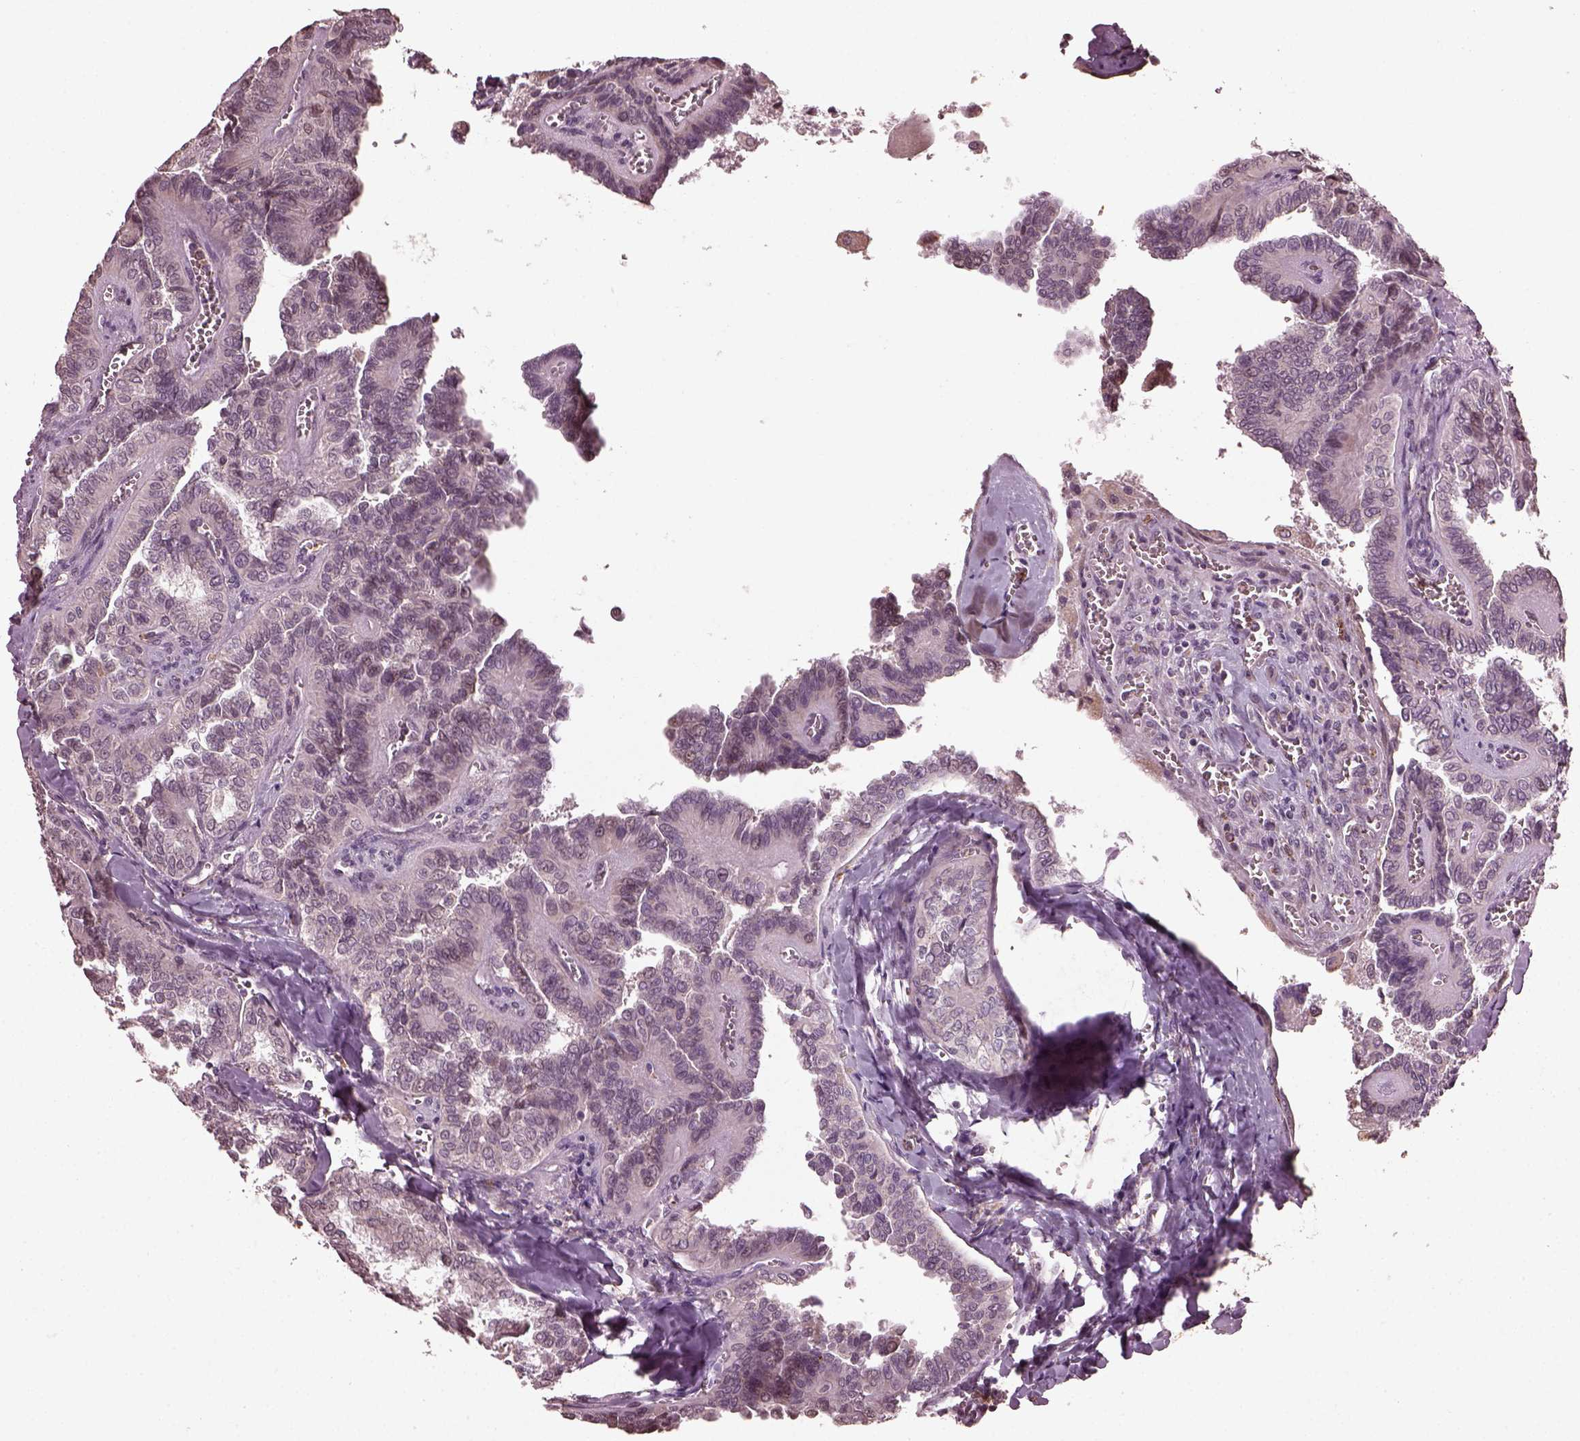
{"staining": {"intensity": "negative", "quantity": "none", "location": "none"}, "tissue": "thyroid cancer", "cell_type": "Tumor cells", "image_type": "cancer", "snomed": [{"axis": "morphology", "description": "Papillary adenocarcinoma, NOS"}, {"axis": "topography", "description": "Thyroid gland"}], "caption": "This is a image of immunohistochemistry staining of thyroid cancer, which shows no staining in tumor cells. (DAB immunohistochemistry (IHC) visualized using brightfield microscopy, high magnification).", "gene": "RUFY3", "patient": {"sex": "female", "age": 41}}